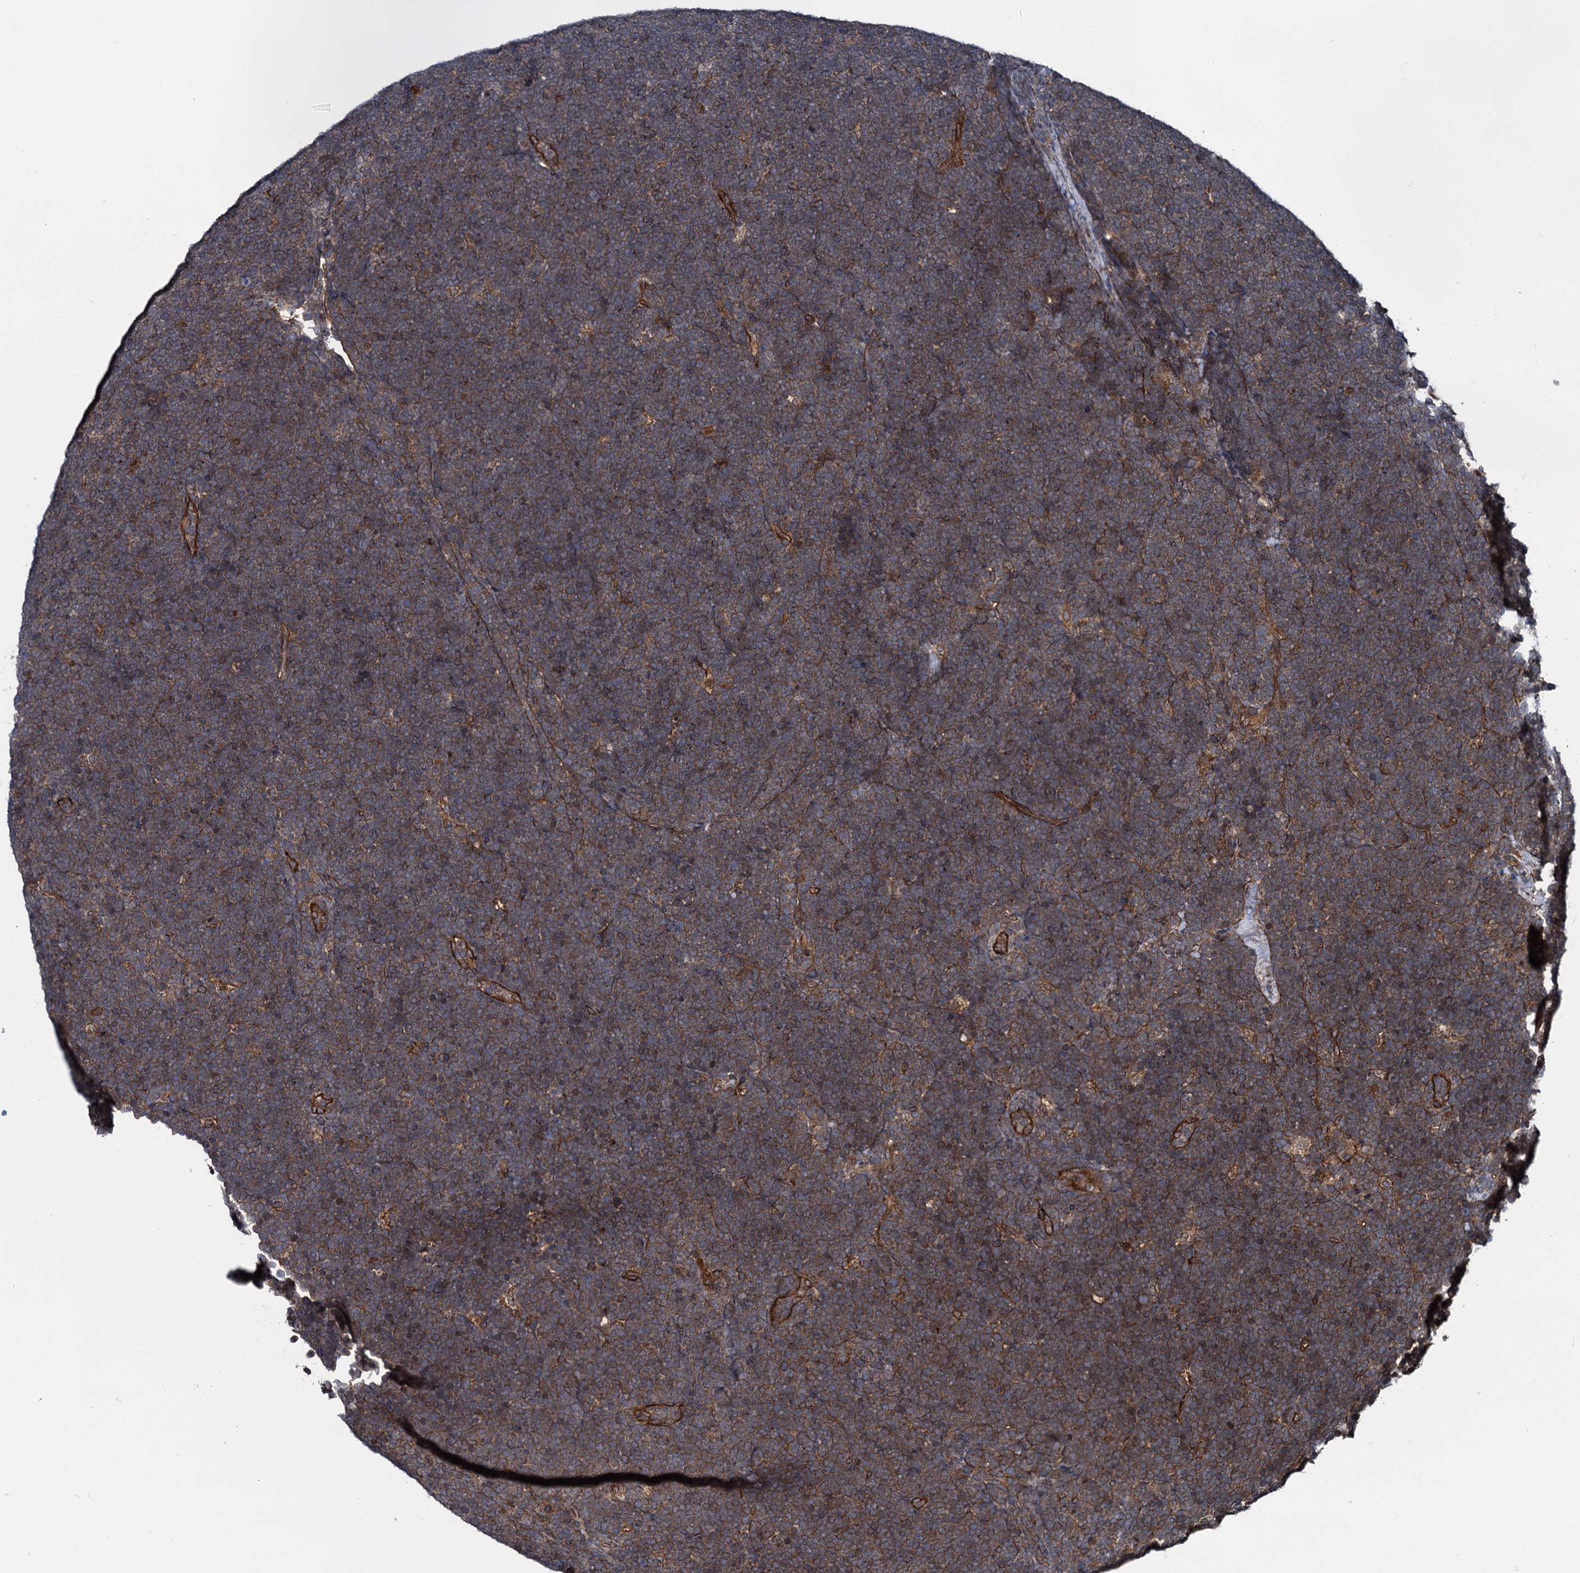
{"staining": {"intensity": "moderate", "quantity": "25%-75%", "location": "cytoplasmic/membranous"}, "tissue": "lymphoma", "cell_type": "Tumor cells", "image_type": "cancer", "snomed": [{"axis": "morphology", "description": "Malignant lymphoma, non-Hodgkin's type, High grade"}, {"axis": "topography", "description": "Lymph node"}], "caption": "Lymphoma was stained to show a protein in brown. There is medium levels of moderate cytoplasmic/membranous expression in about 25%-75% of tumor cells.", "gene": "ZFYVE19", "patient": {"sex": "male", "age": 13}}